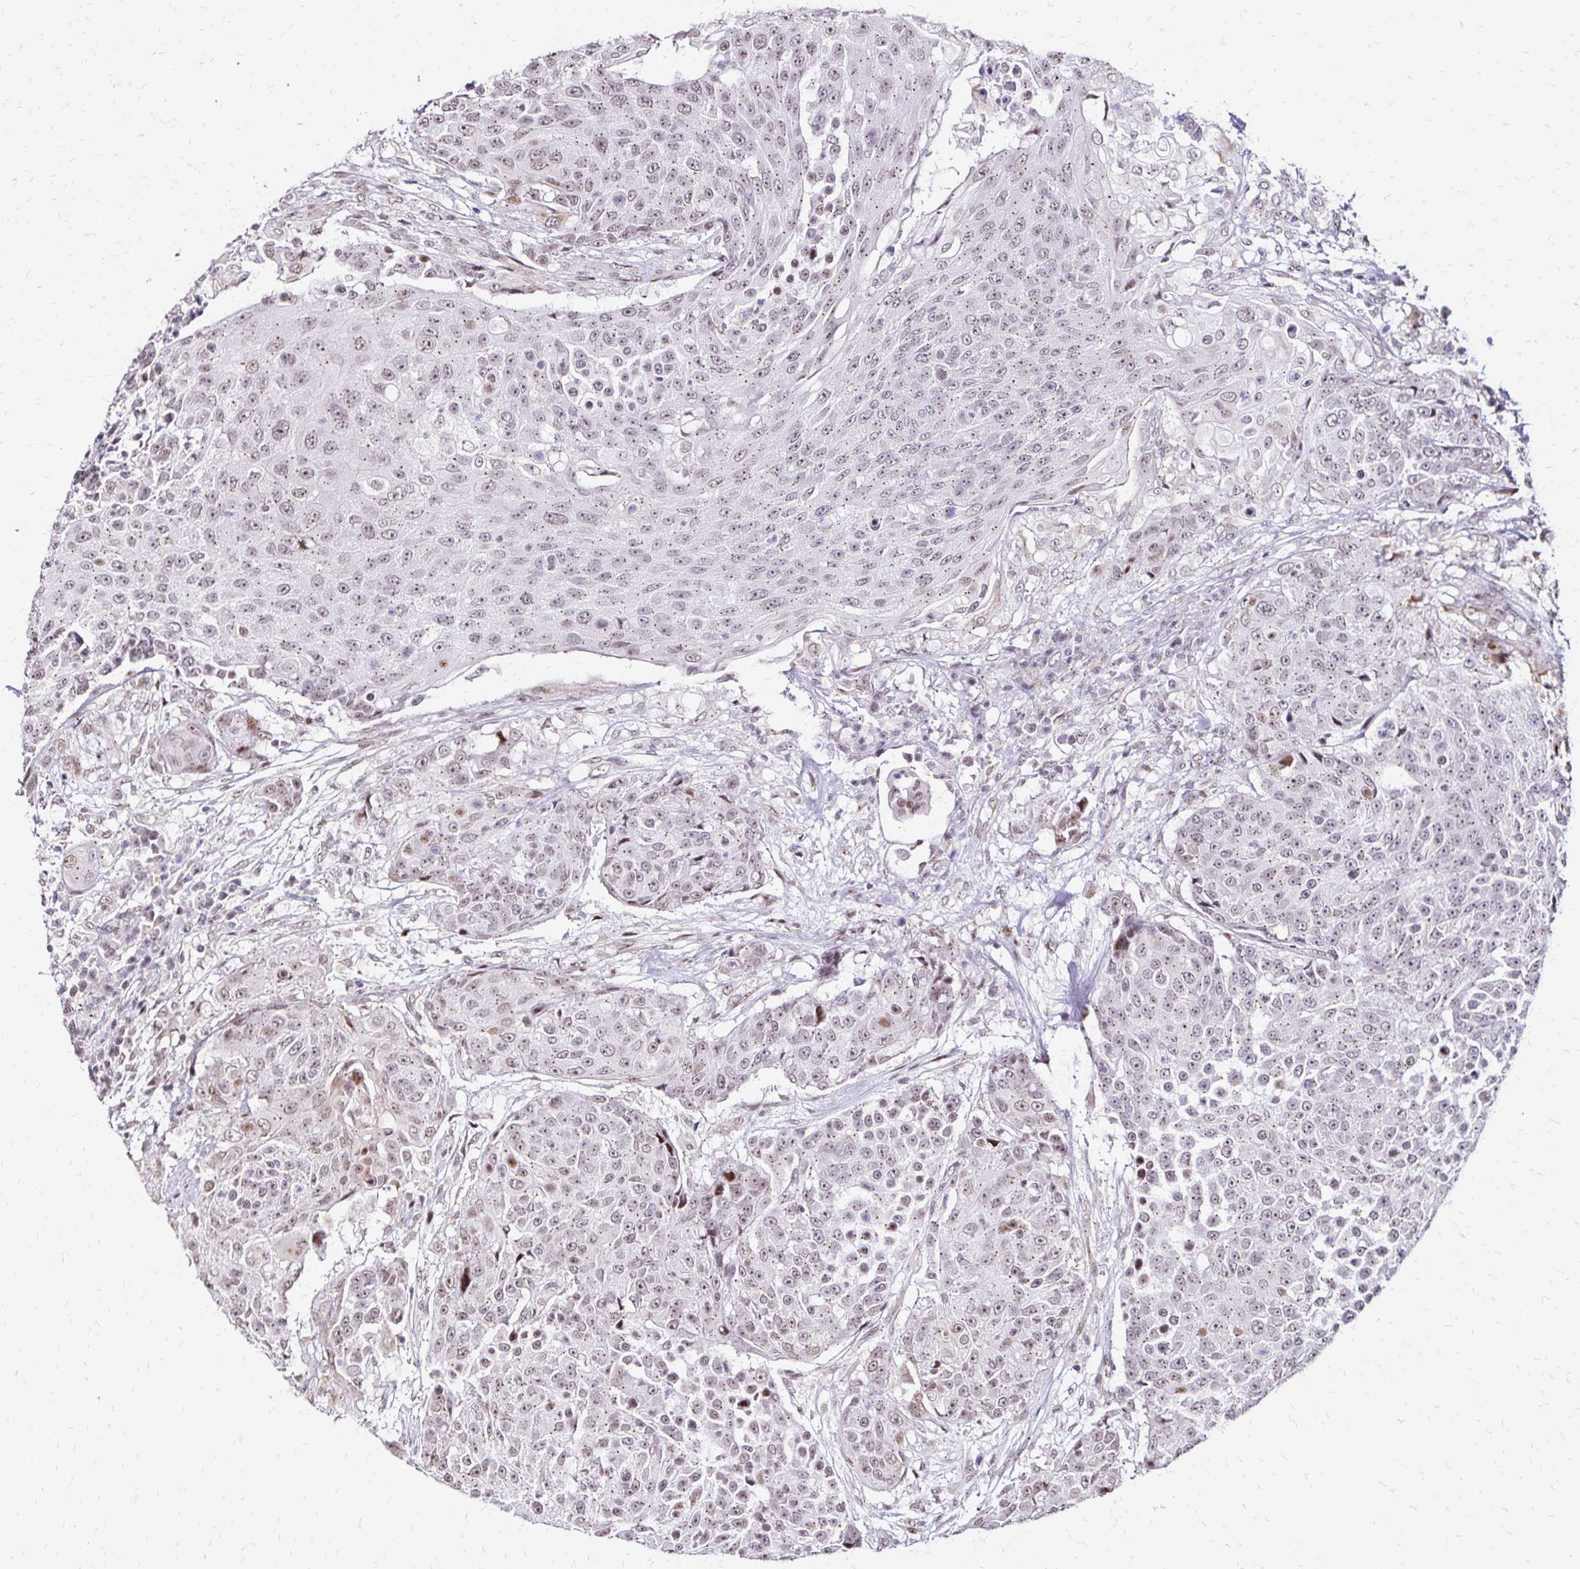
{"staining": {"intensity": "weak", "quantity": ">75%", "location": "cytoplasmic/membranous,nuclear"}, "tissue": "urothelial cancer", "cell_type": "Tumor cells", "image_type": "cancer", "snomed": [{"axis": "morphology", "description": "Urothelial carcinoma, High grade"}, {"axis": "topography", "description": "Urinary bladder"}], "caption": "High-grade urothelial carcinoma tissue shows weak cytoplasmic/membranous and nuclear staining in approximately >75% of tumor cells", "gene": "TOB1", "patient": {"sex": "female", "age": 63}}